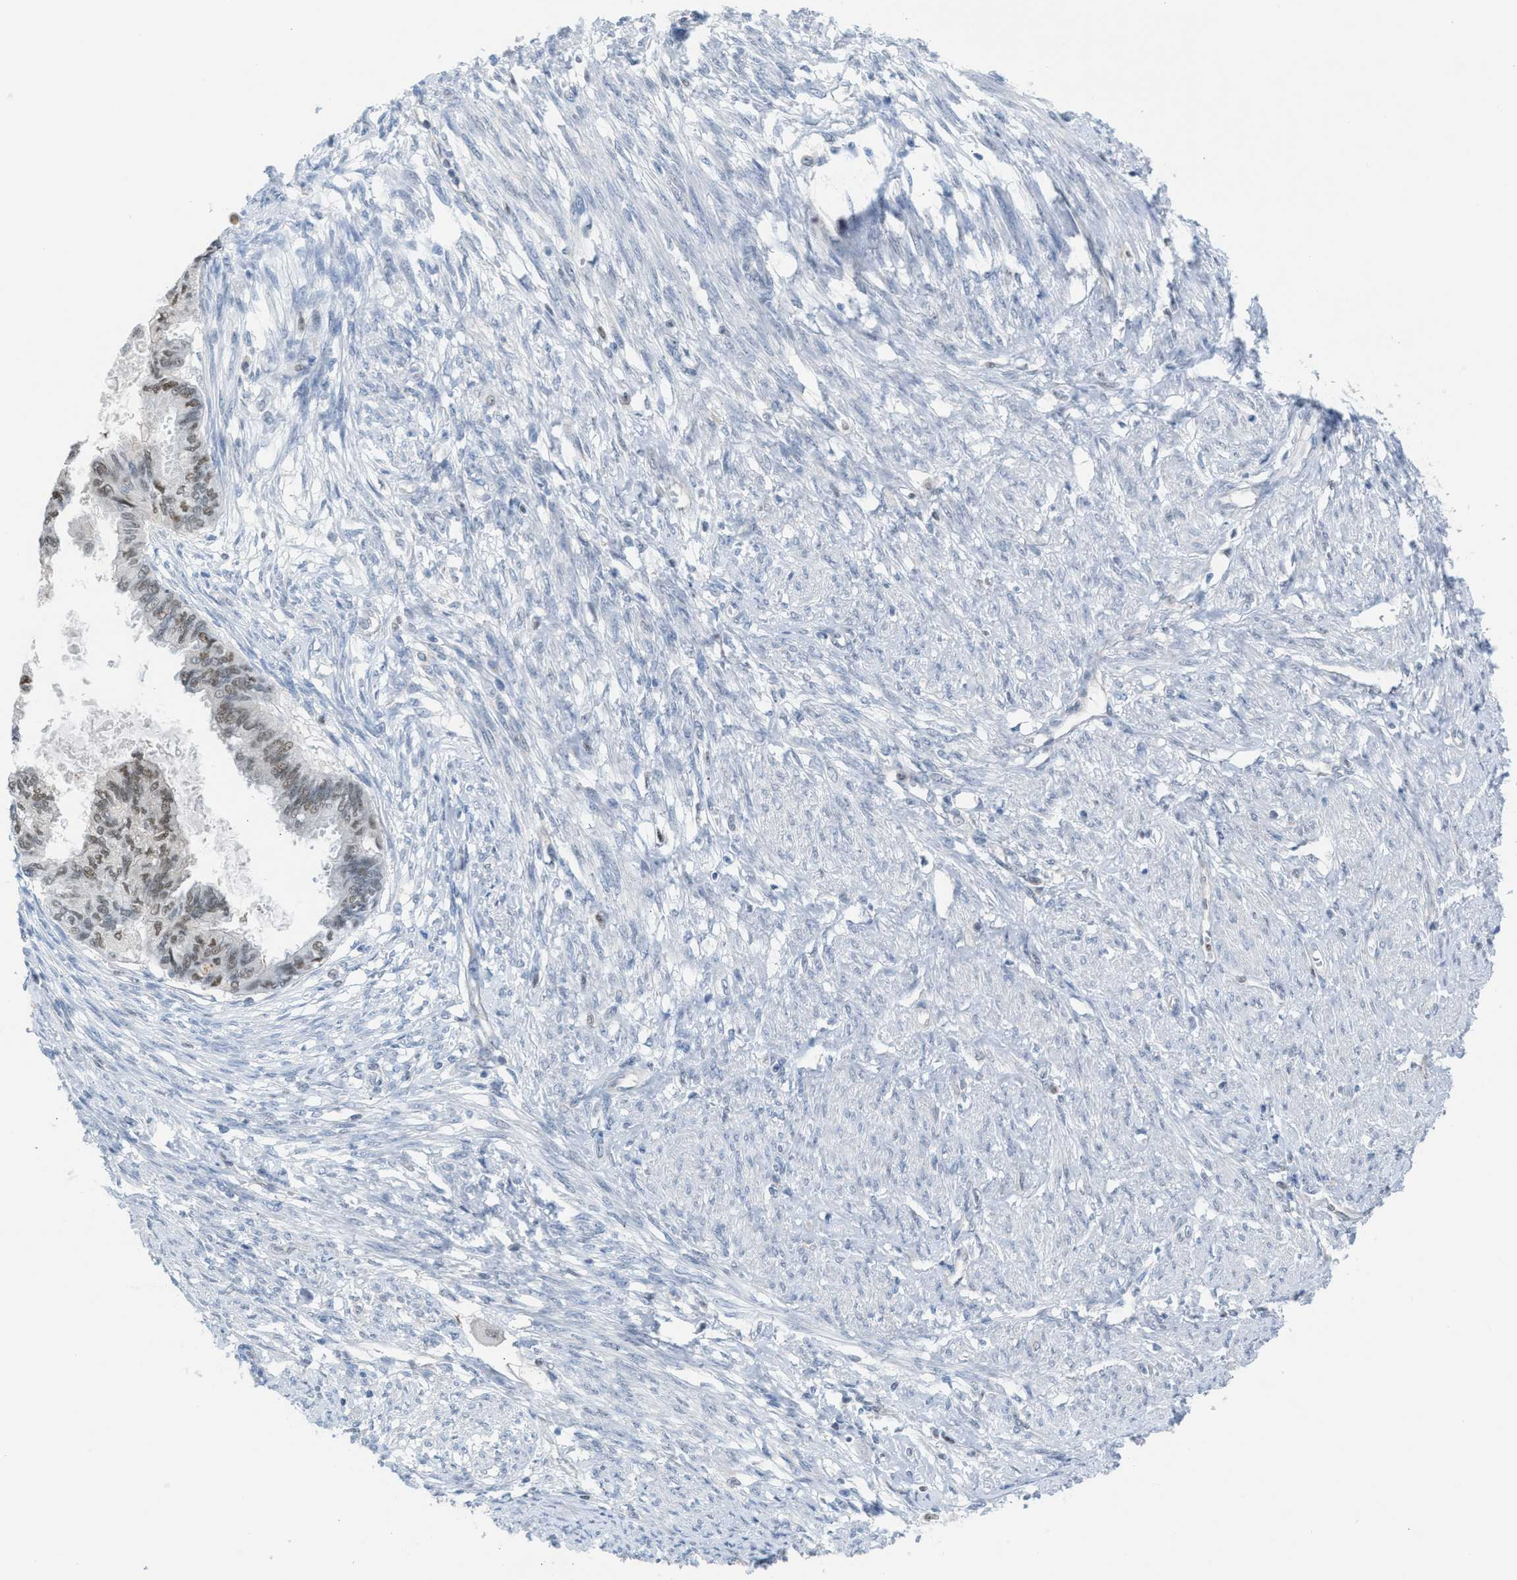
{"staining": {"intensity": "moderate", "quantity": ">75%", "location": "nuclear"}, "tissue": "cervical cancer", "cell_type": "Tumor cells", "image_type": "cancer", "snomed": [{"axis": "morphology", "description": "Normal tissue, NOS"}, {"axis": "morphology", "description": "Adenocarcinoma, NOS"}, {"axis": "topography", "description": "Cervix"}, {"axis": "topography", "description": "Endometrium"}], "caption": "Moderate nuclear protein expression is seen in approximately >75% of tumor cells in cervical adenocarcinoma. (DAB (3,3'-diaminobenzidine) IHC, brown staining for protein, blue staining for nuclei).", "gene": "PPM1D", "patient": {"sex": "female", "age": 86}}